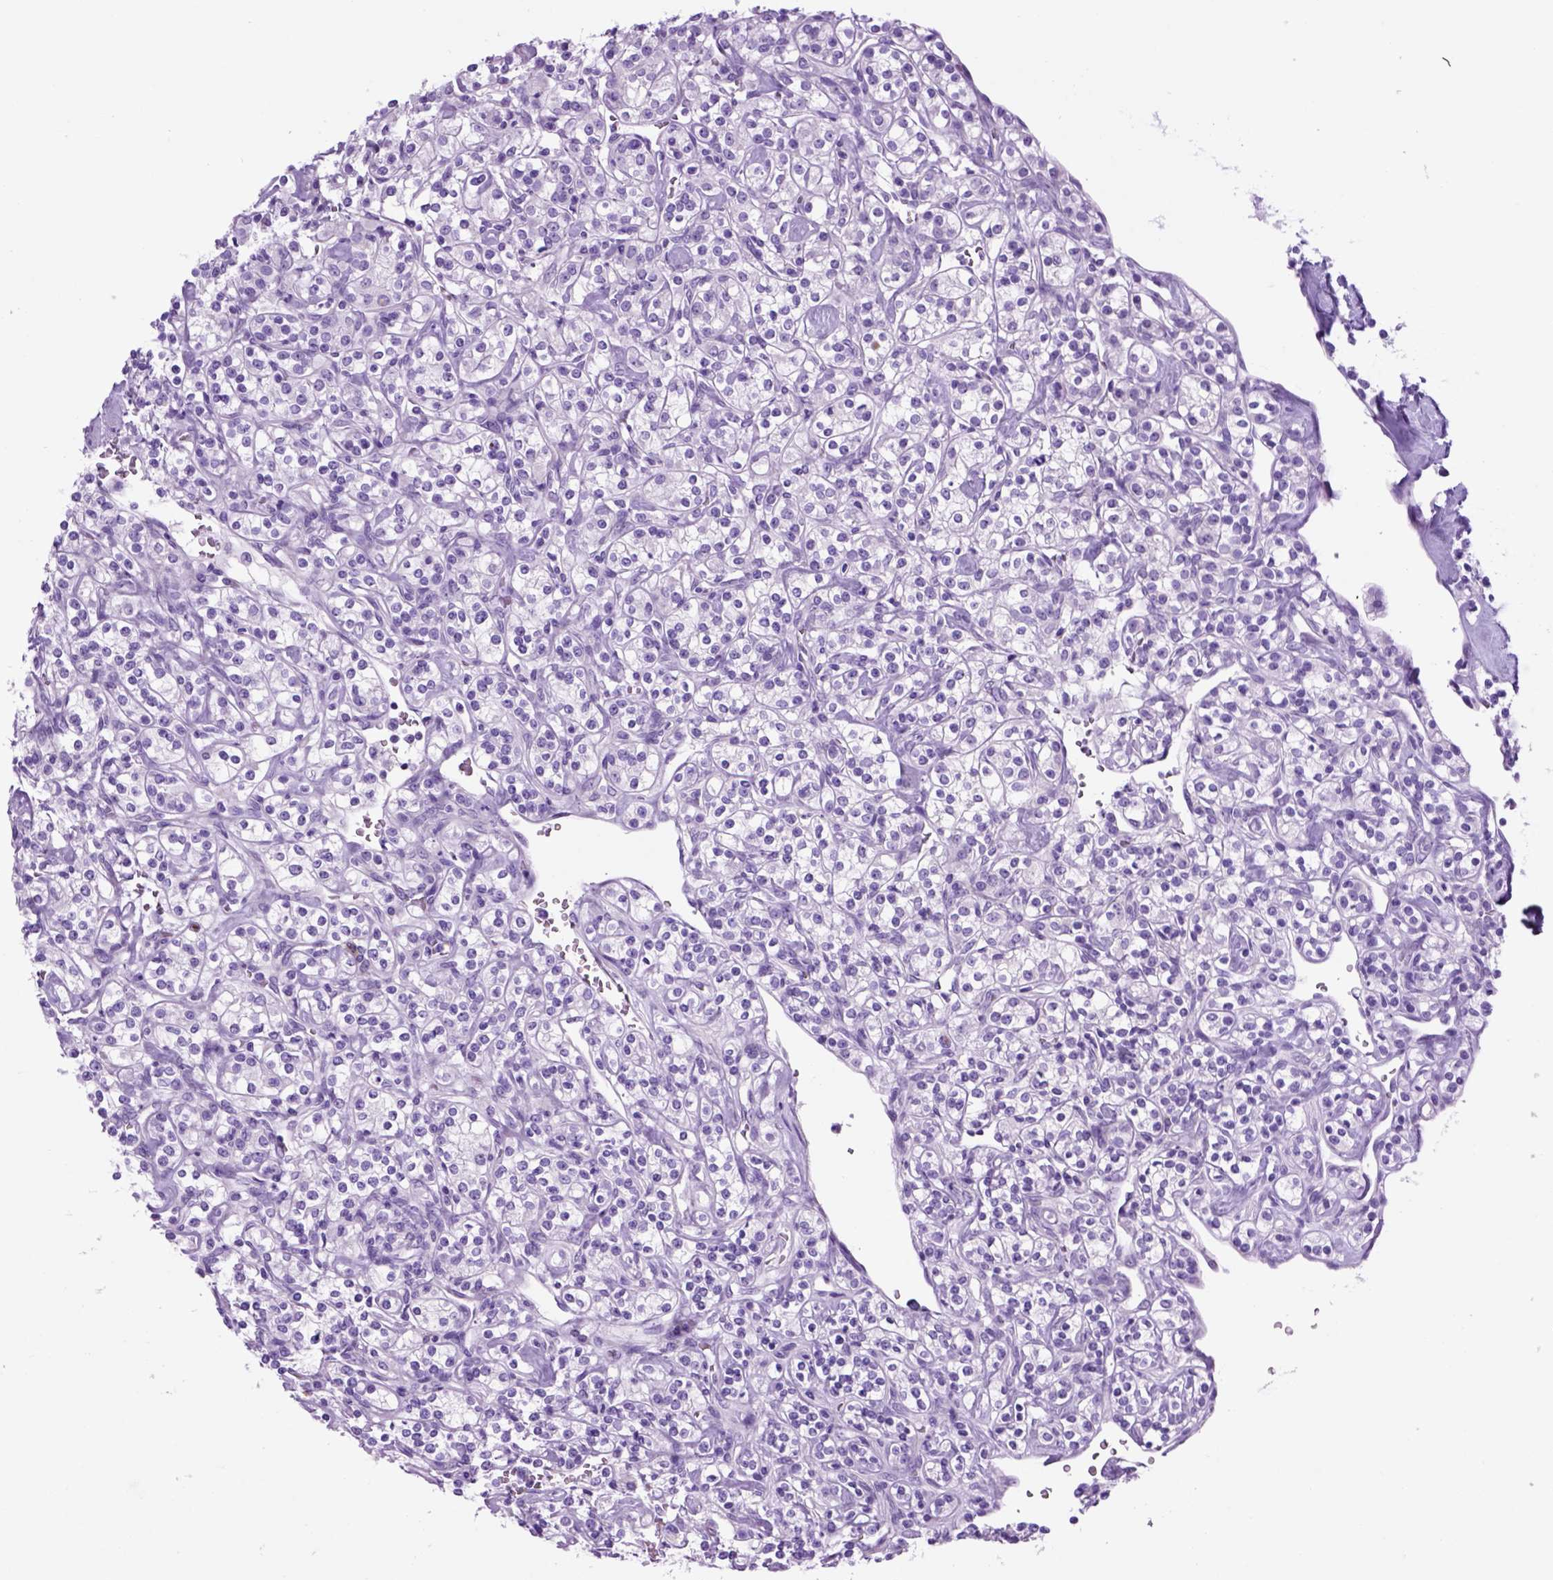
{"staining": {"intensity": "negative", "quantity": "none", "location": "none"}, "tissue": "renal cancer", "cell_type": "Tumor cells", "image_type": "cancer", "snomed": [{"axis": "morphology", "description": "Adenocarcinoma, NOS"}, {"axis": "topography", "description": "Kidney"}], "caption": "This is an immunohistochemistry photomicrograph of human renal adenocarcinoma. There is no staining in tumor cells.", "gene": "HHIPL2", "patient": {"sex": "male", "age": 77}}